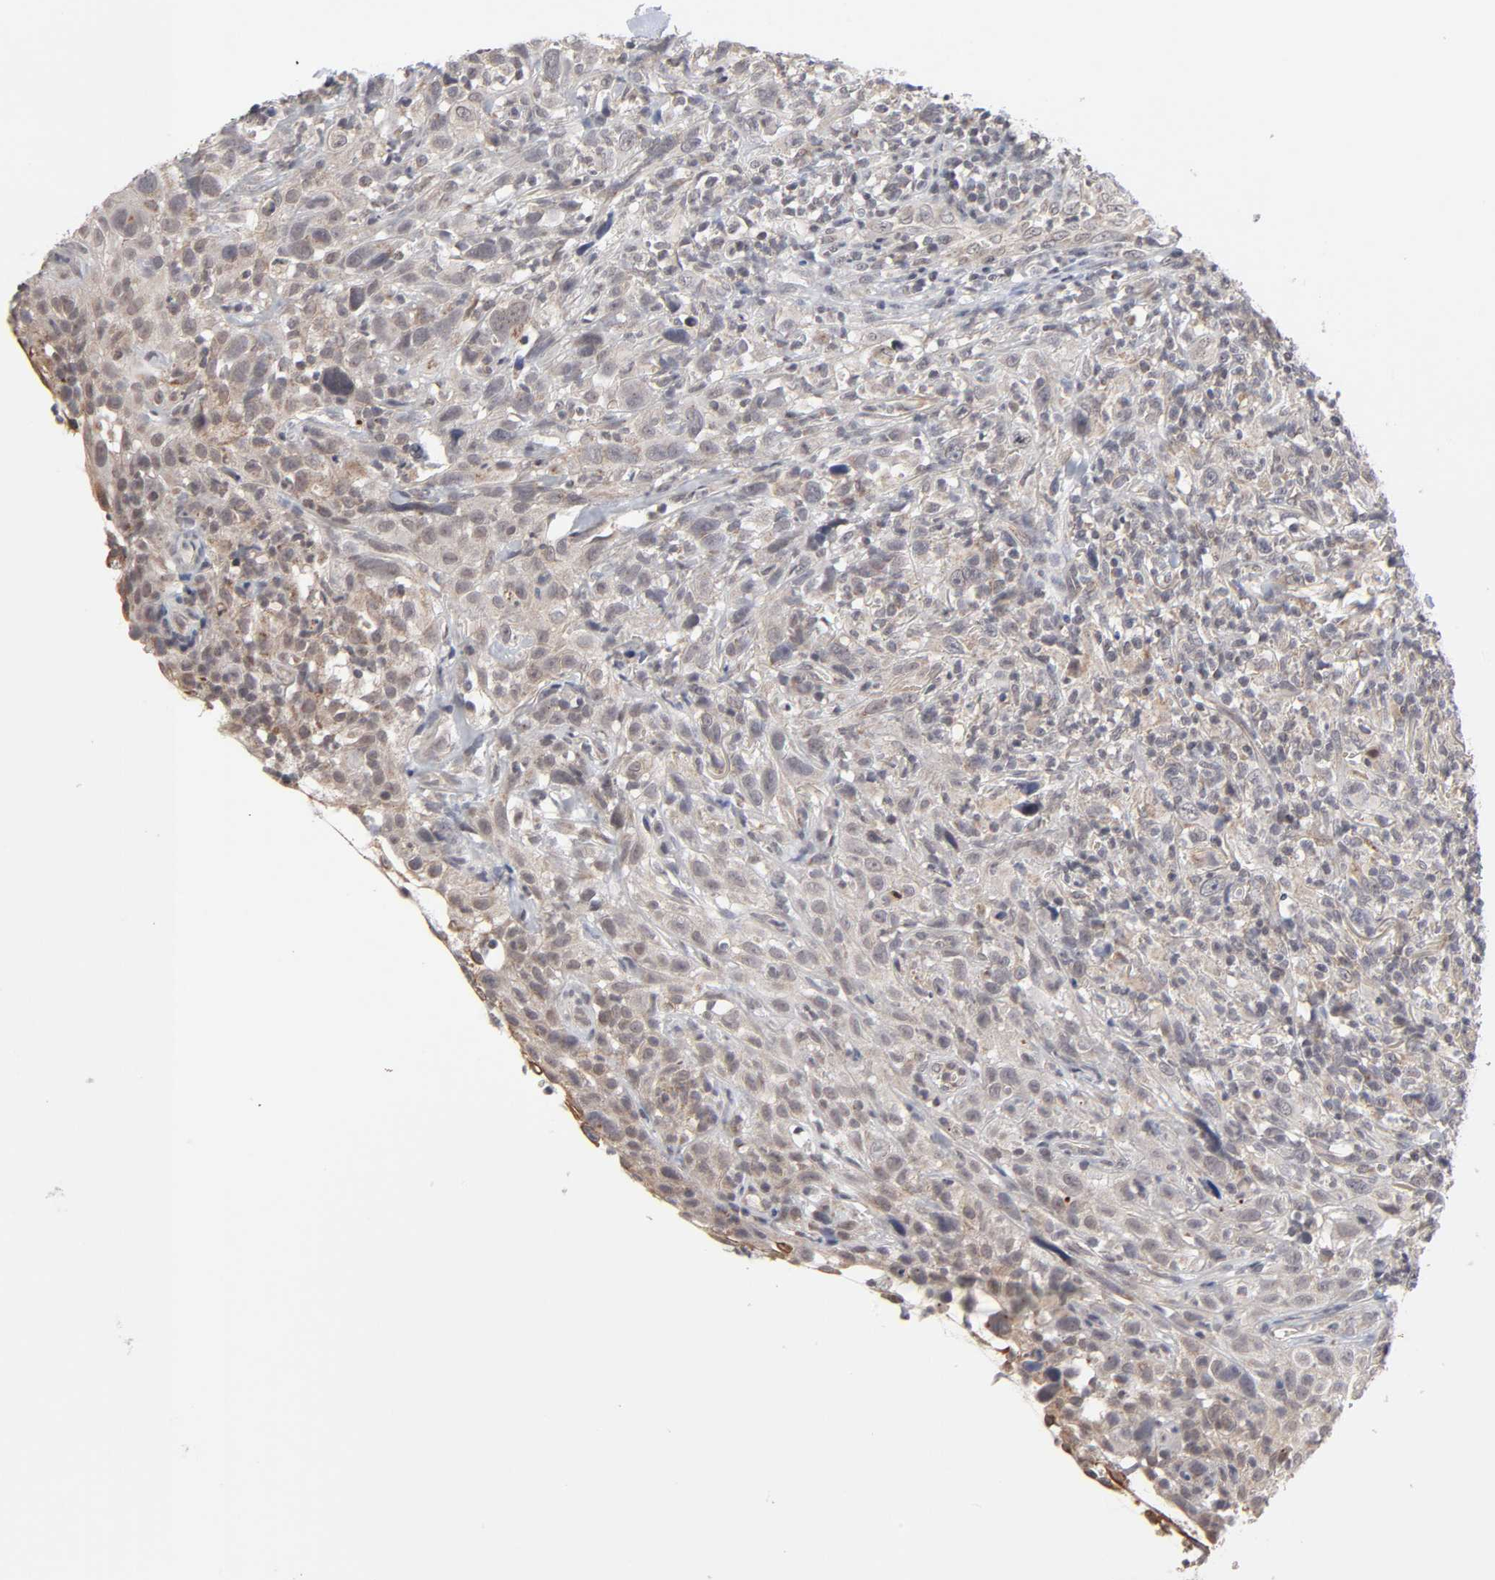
{"staining": {"intensity": "moderate", "quantity": "25%-75%", "location": "cytoplasmic/membranous"}, "tissue": "thyroid cancer", "cell_type": "Tumor cells", "image_type": "cancer", "snomed": [{"axis": "morphology", "description": "Carcinoma, NOS"}, {"axis": "topography", "description": "Thyroid gland"}], "caption": "A brown stain shows moderate cytoplasmic/membranous staining of a protein in human thyroid carcinoma tumor cells.", "gene": "AUH", "patient": {"sex": "female", "age": 77}}